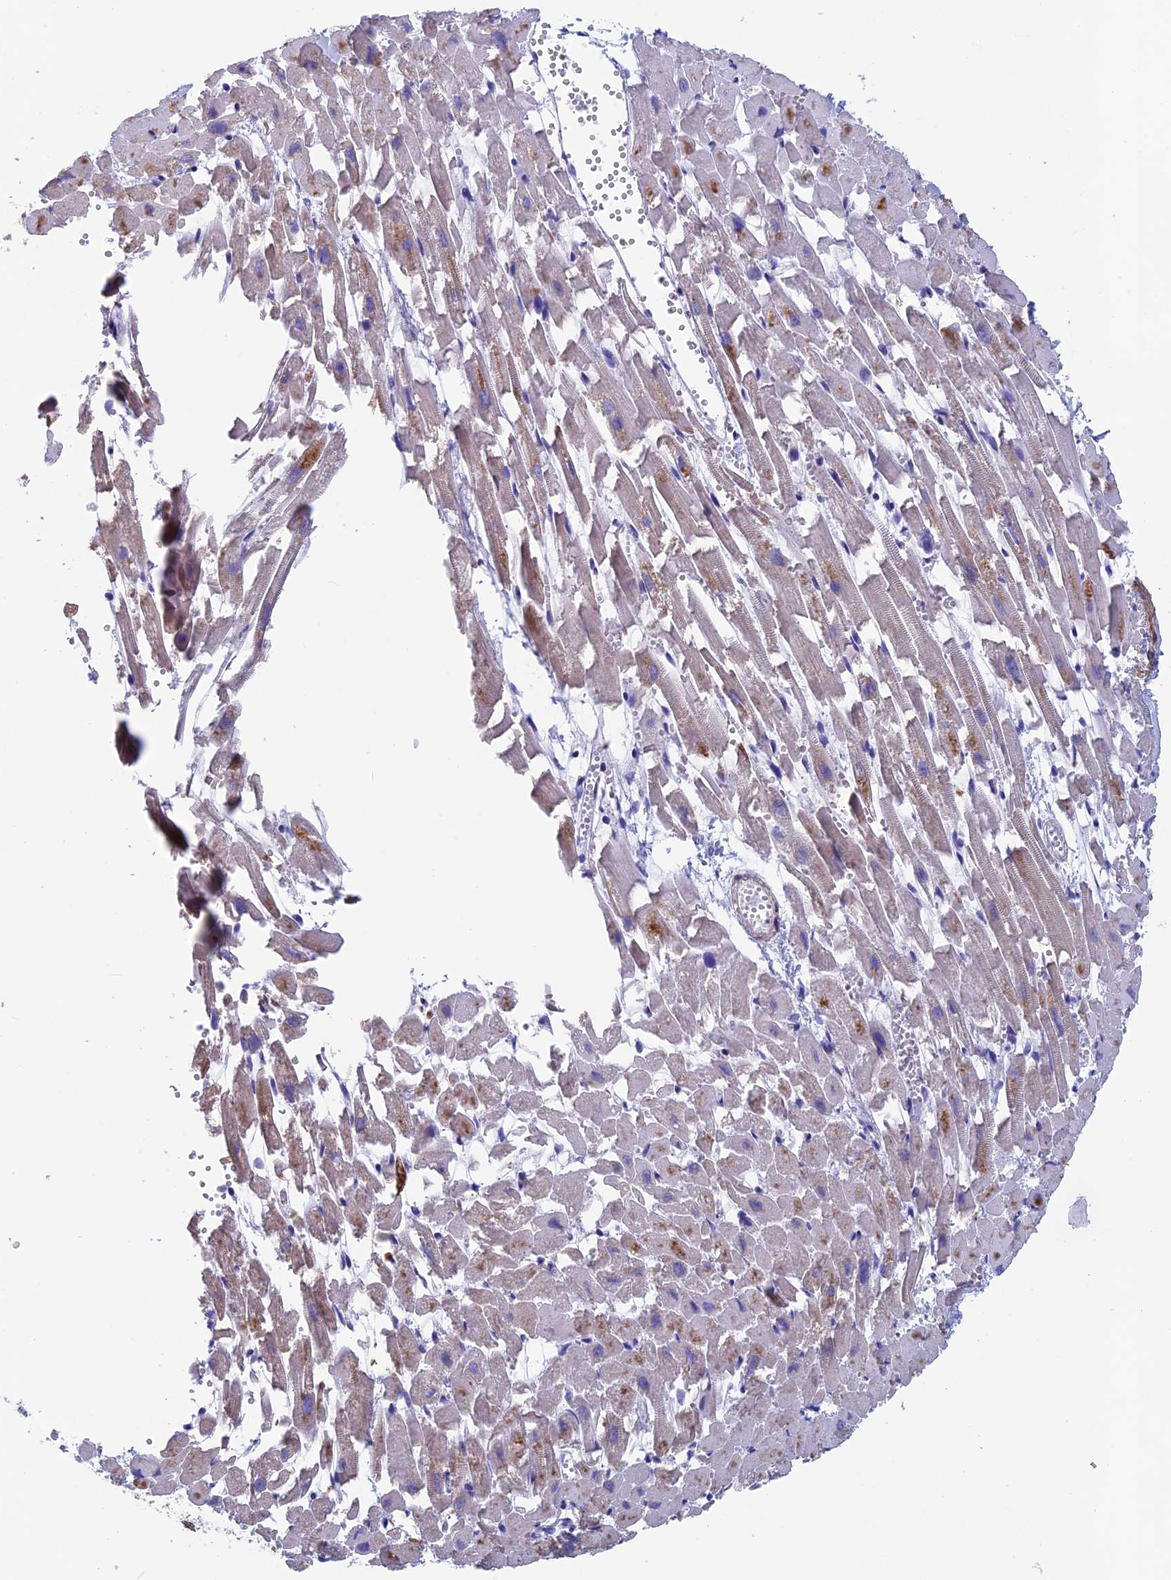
{"staining": {"intensity": "moderate", "quantity": "25%-75%", "location": "cytoplasmic/membranous"}, "tissue": "heart muscle", "cell_type": "Cardiomyocytes", "image_type": "normal", "snomed": [{"axis": "morphology", "description": "Normal tissue, NOS"}, {"axis": "topography", "description": "Heart"}], "caption": "The image exhibits staining of unremarkable heart muscle, revealing moderate cytoplasmic/membranous protein positivity (brown color) within cardiomyocytes.", "gene": "ADH7", "patient": {"sex": "female", "age": 64}}